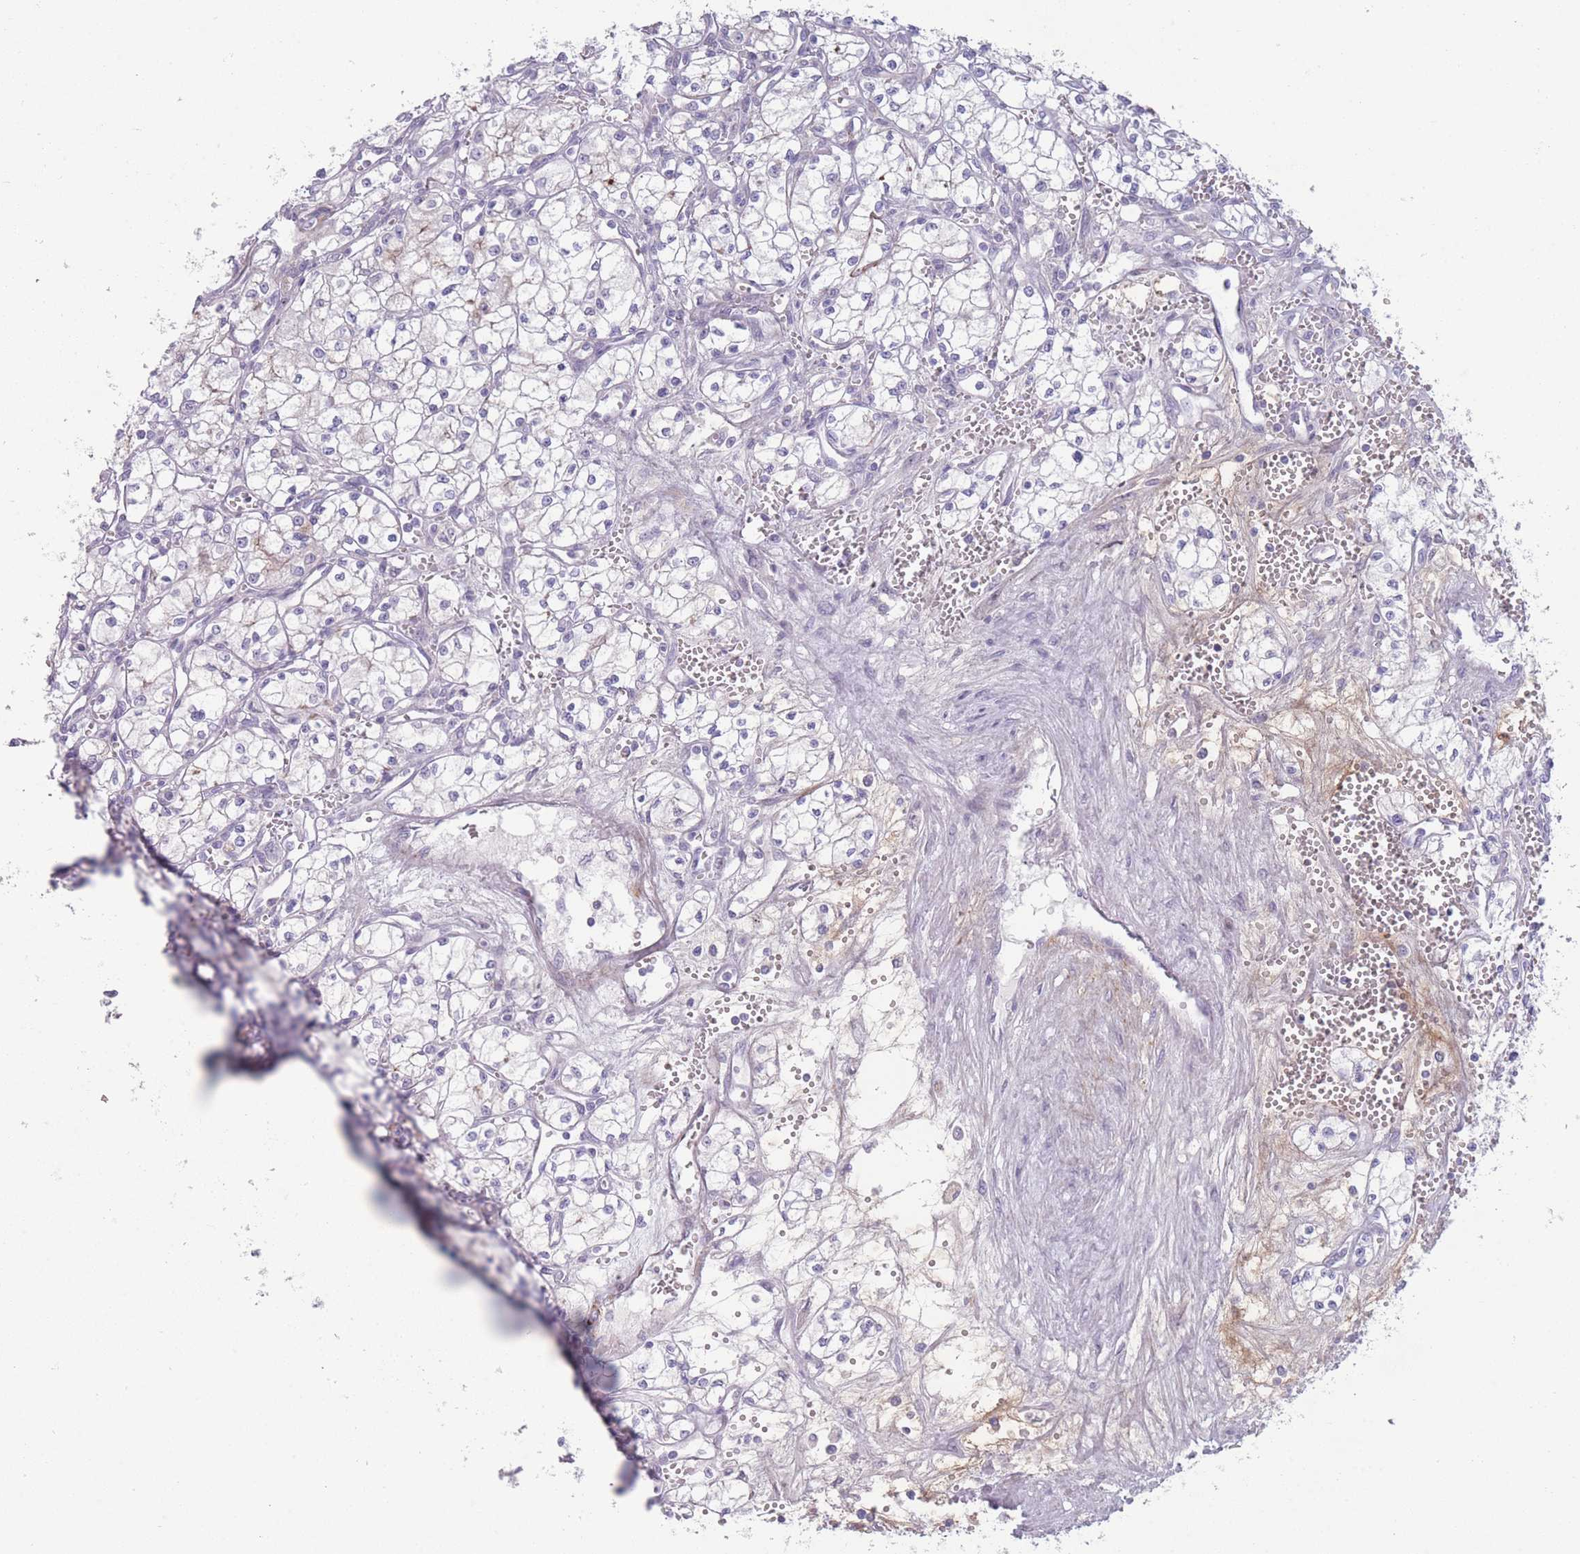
{"staining": {"intensity": "negative", "quantity": "none", "location": "none"}, "tissue": "renal cancer", "cell_type": "Tumor cells", "image_type": "cancer", "snomed": [{"axis": "morphology", "description": "Adenocarcinoma, NOS"}, {"axis": "topography", "description": "Kidney"}], "caption": "Immunohistochemistry photomicrograph of neoplastic tissue: adenocarcinoma (renal) stained with DAB exhibits no significant protein staining in tumor cells.", "gene": "PAIP2B", "patient": {"sex": "male", "age": 59}}